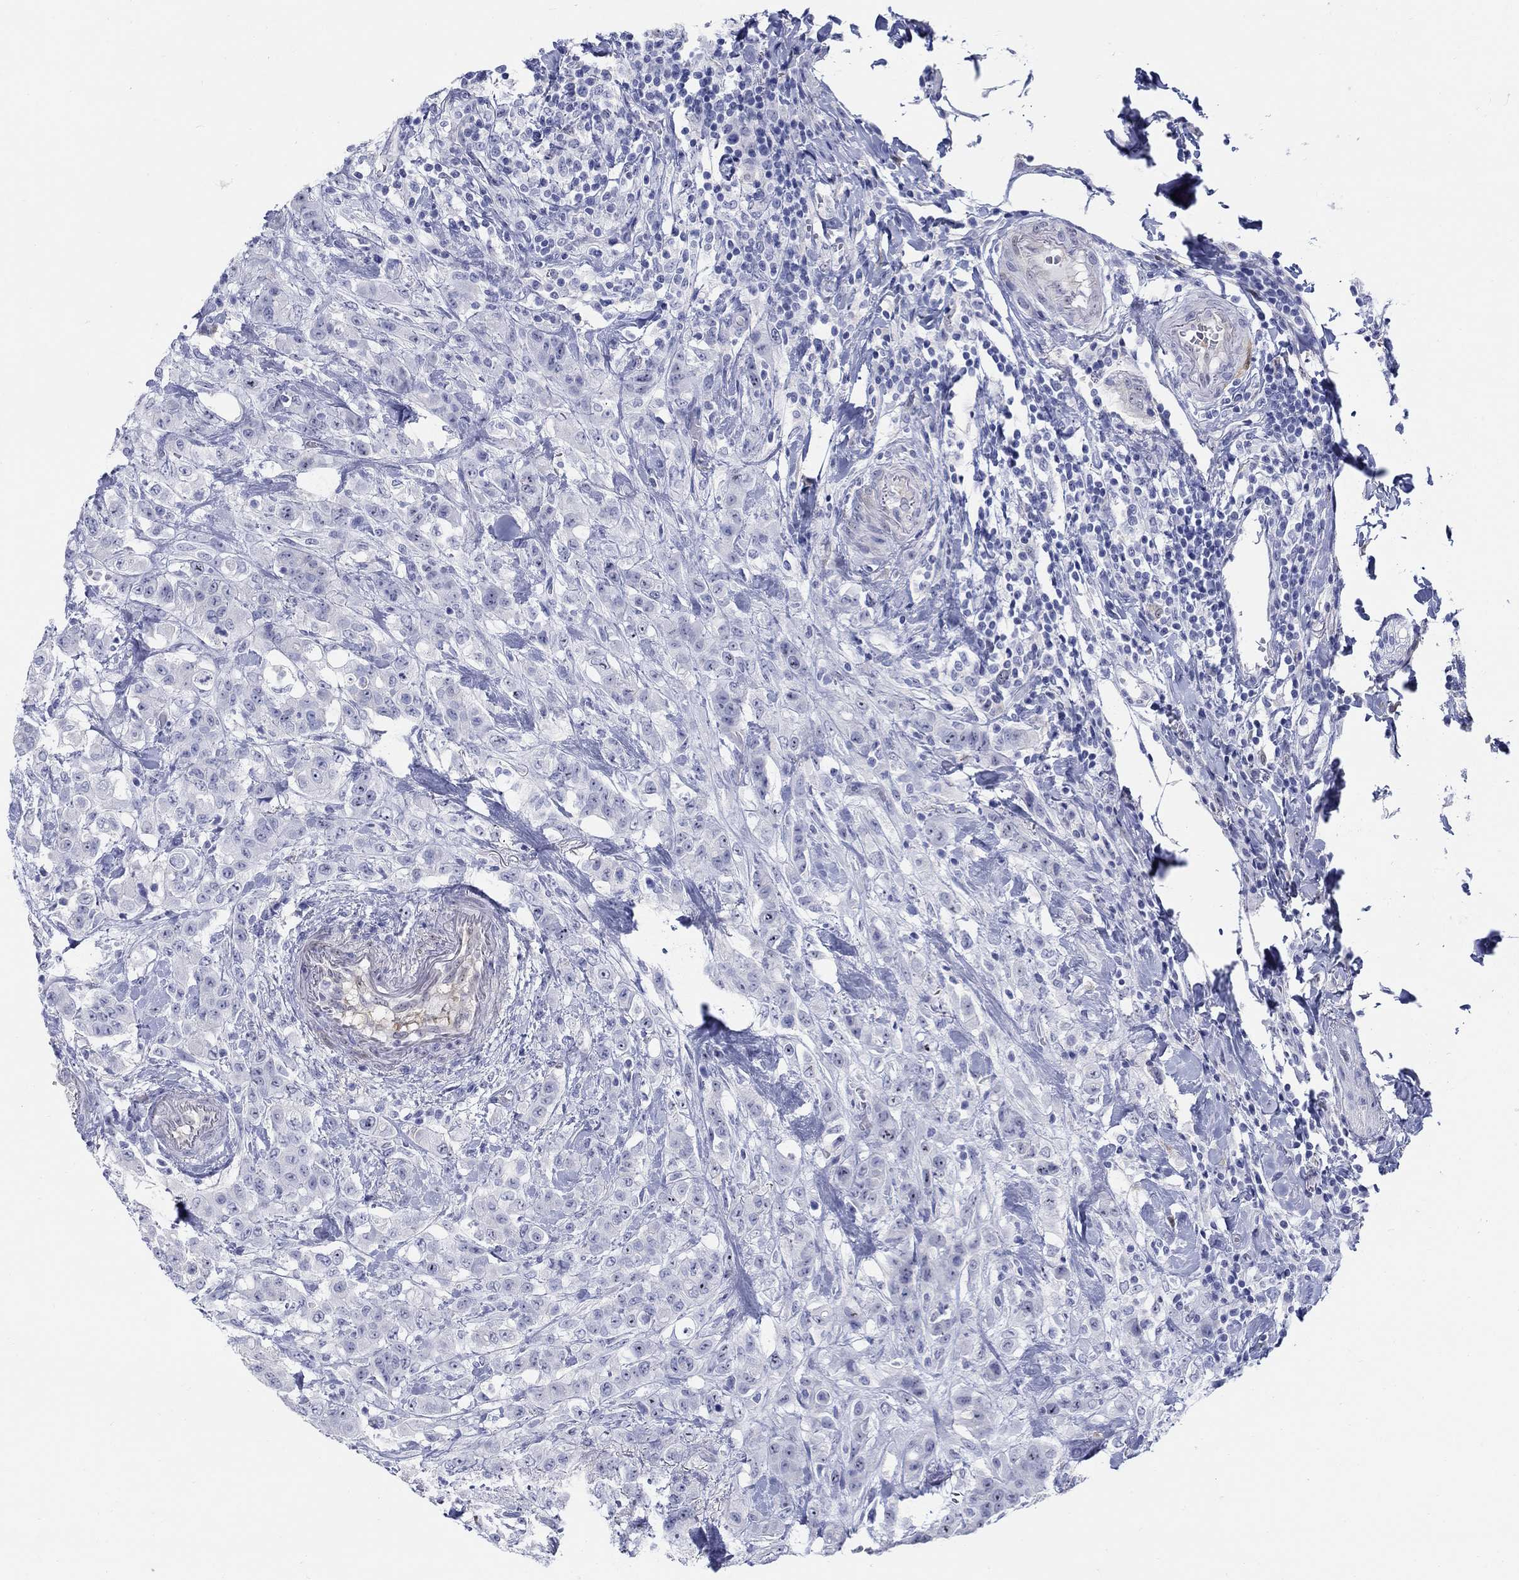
{"staining": {"intensity": "negative", "quantity": "none", "location": "none"}, "tissue": "colorectal cancer", "cell_type": "Tumor cells", "image_type": "cancer", "snomed": [{"axis": "morphology", "description": "Adenocarcinoma, NOS"}, {"axis": "topography", "description": "Colon"}], "caption": "Immunohistochemistry image of colorectal adenocarcinoma stained for a protein (brown), which exhibits no expression in tumor cells.", "gene": "AKR1C2", "patient": {"sex": "female", "age": 69}}